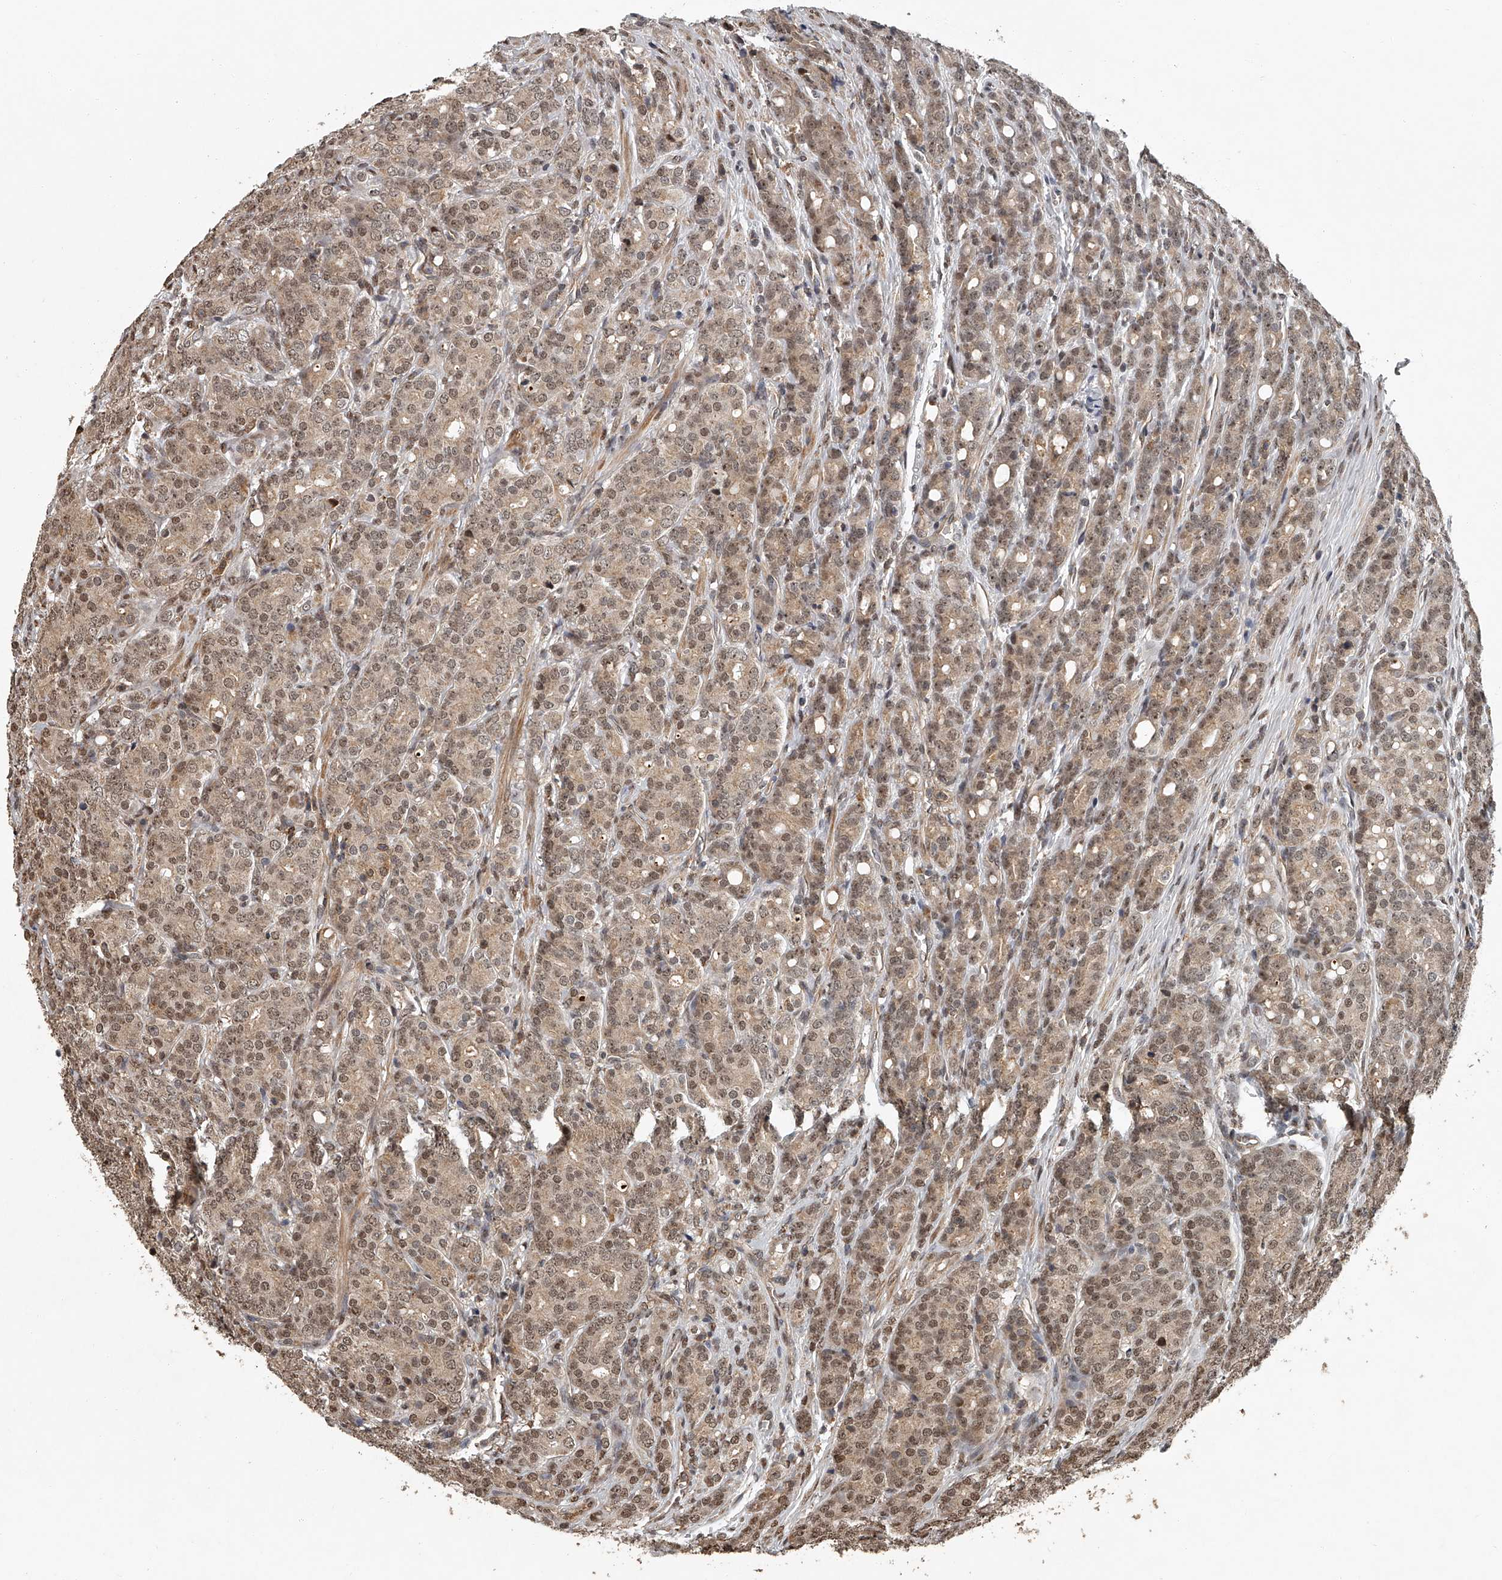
{"staining": {"intensity": "moderate", "quantity": ">75%", "location": "cytoplasmic/membranous,nuclear"}, "tissue": "prostate cancer", "cell_type": "Tumor cells", "image_type": "cancer", "snomed": [{"axis": "morphology", "description": "Adenocarcinoma, High grade"}, {"axis": "topography", "description": "Prostate"}], "caption": "IHC (DAB) staining of adenocarcinoma (high-grade) (prostate) exhibits moderate cytoplasmic/membranous and nuclear protein expression in about >75% of tumor cells.", "gene": "PLEKHG1", "patient": {"sex": "male", "age": 62}}